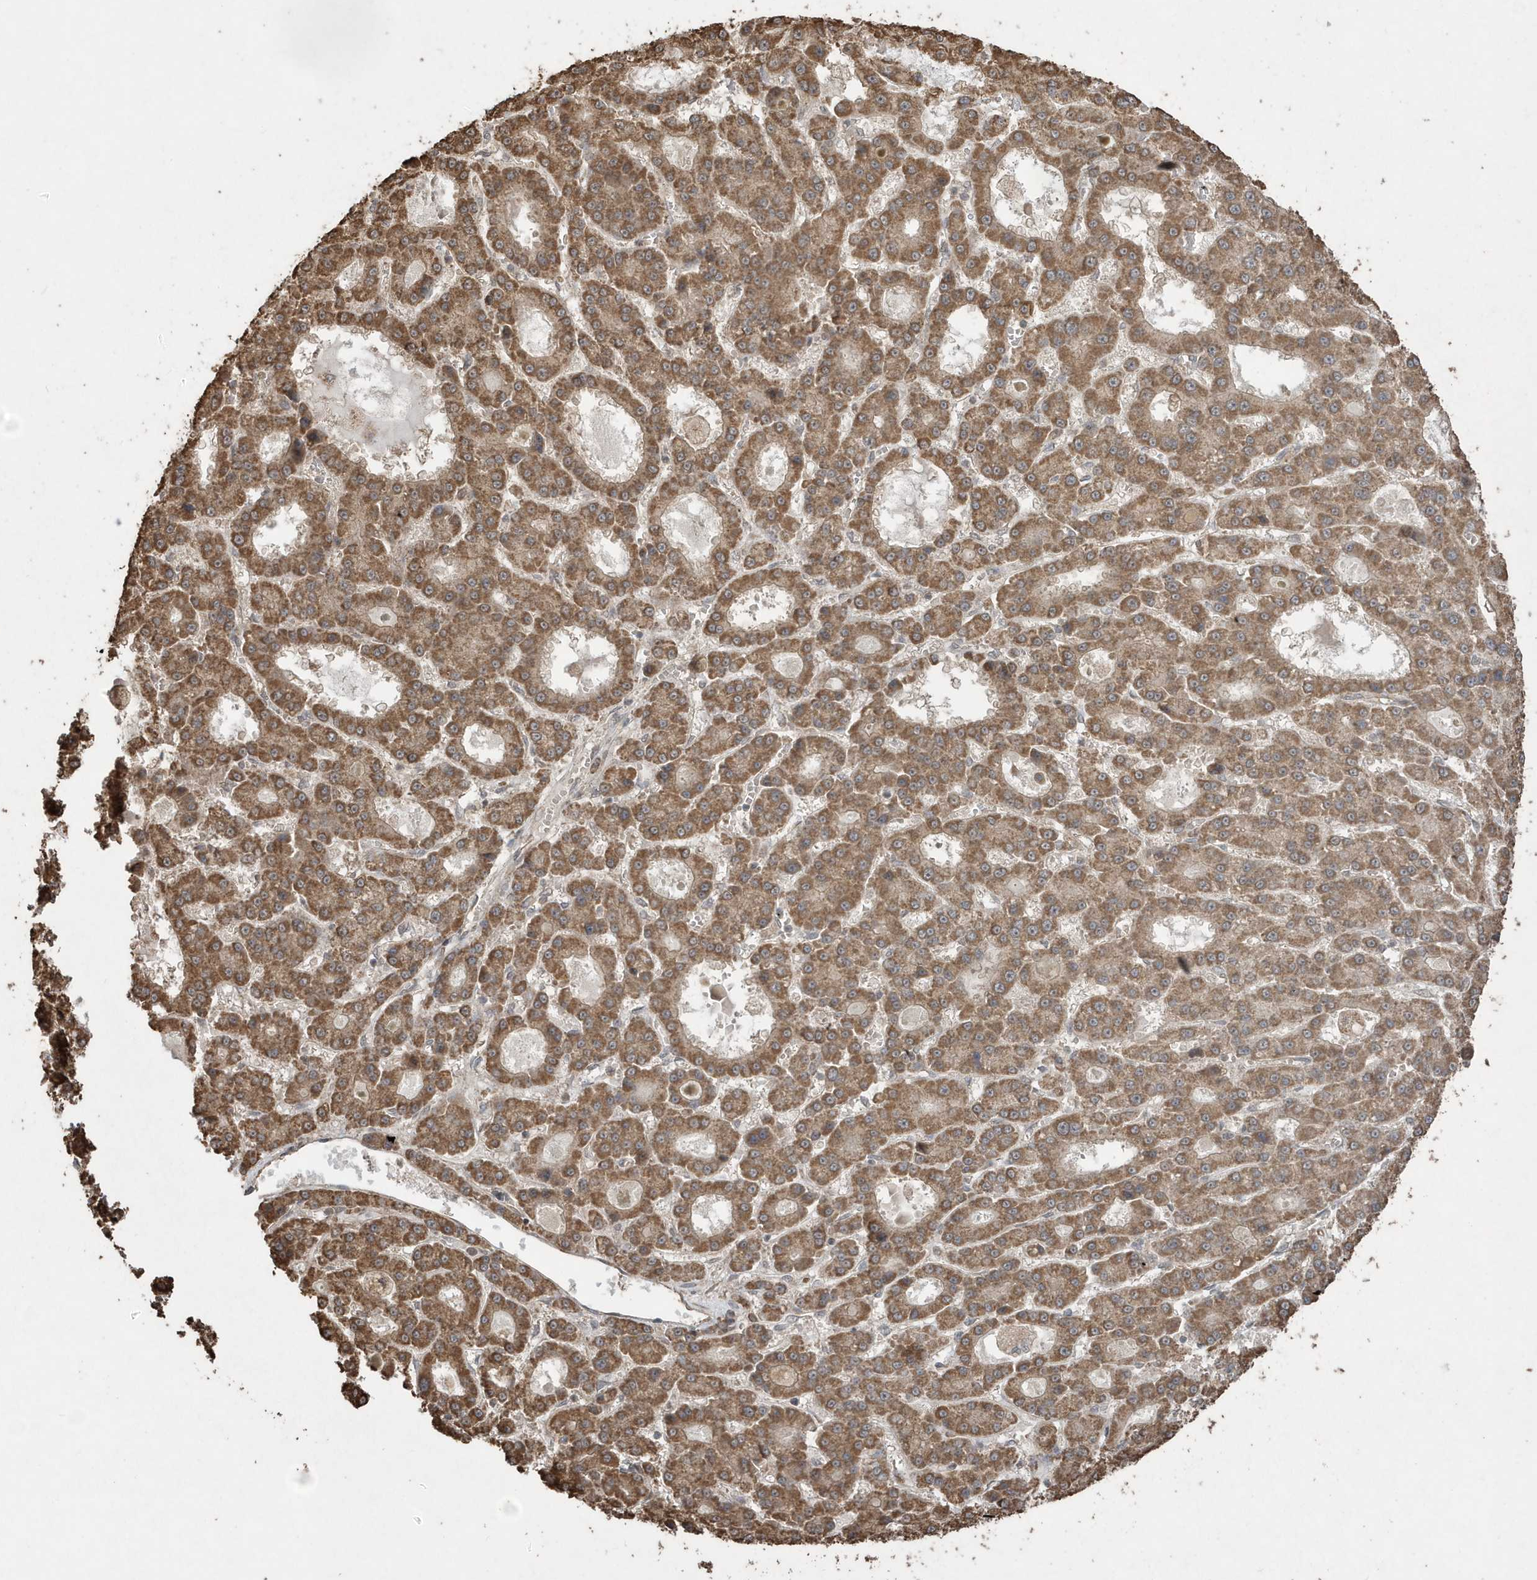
{"staining": {"intensity": "moderate", "quantity": ">75%", "location": "cytoplasmic/membranous"}, "tissue": "liver cancer", "cell_type": "Tumor cells", "image_type": "cancer", "snomed": [{"axis": "morphology", "description": "Carcinoma, Hepatocellular, NOS"}, {"axis": "topography", "description": "Liver"}], "caption": "Immunohistochemical staining of liver hepatocellular carcinoma displays medium levels of moderate cytoplasmic/membranous positivity in approximately >75% of tumor cells.", "gene": "PAXBP1", "patient": {"sex": "male", "age": 70}}